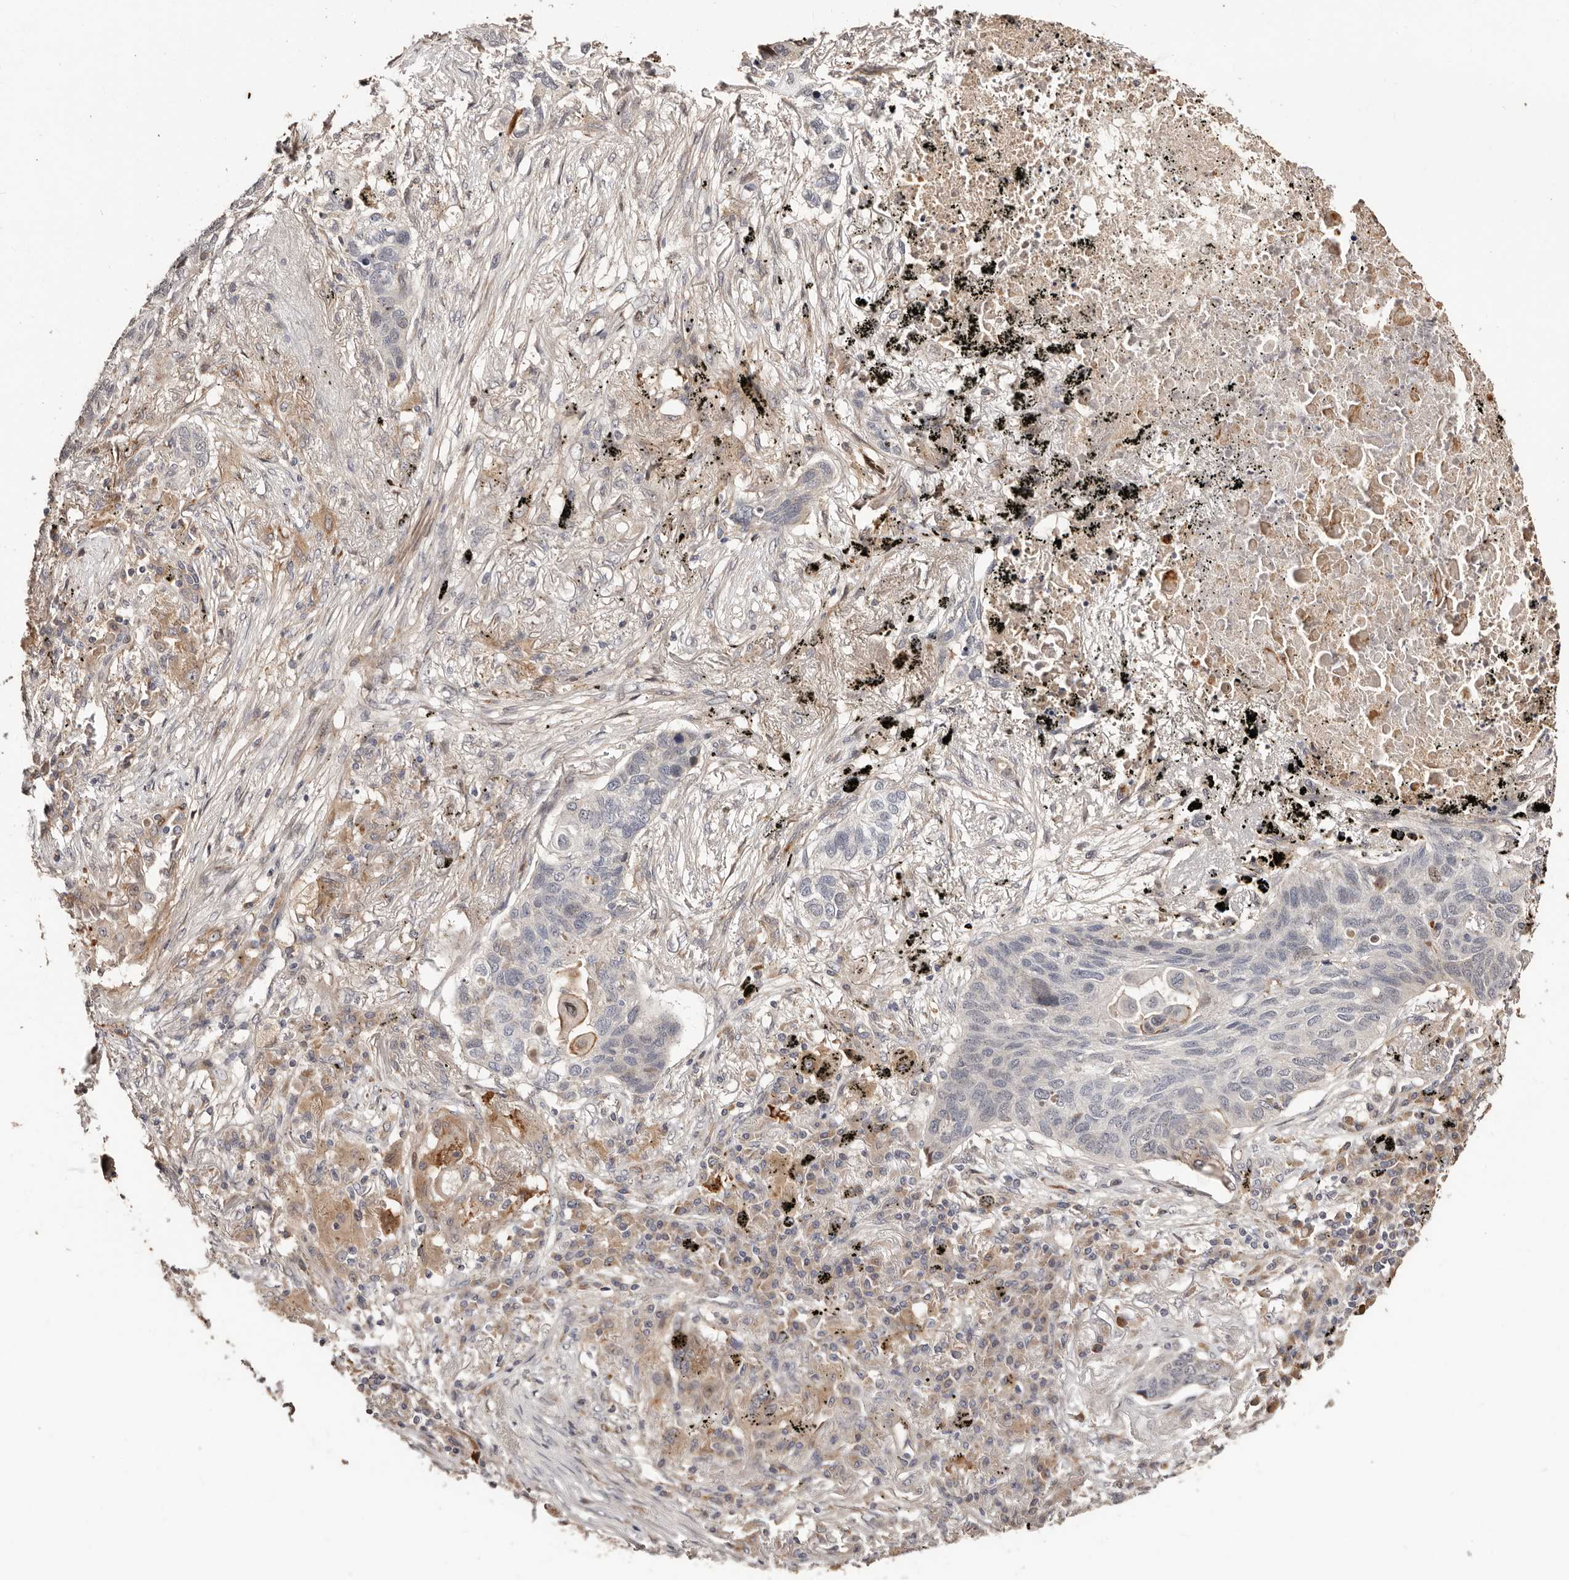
{"staining": {"intensity": "negative", "quantity": "none", "location": "none"}, "tissue": "lung cancer", "cell_type": "Tumor cells", "image_type": "cancer", "snomed": [{"axis": "morphology", "description": "Squamous cell carcinoma, NOS"}, {"axis": "topography", "description": "Lung"}], "caption": "Immunohistochemistry of human squamous cell carcinoma (lung) exhibits no positivity in tumor cells. The staining is performed using DAB brown chromogen with nuclei counter-stained in using hematoxylin.", "gene": "APOL6", "patient": {"sex": "female", "age": 63}}